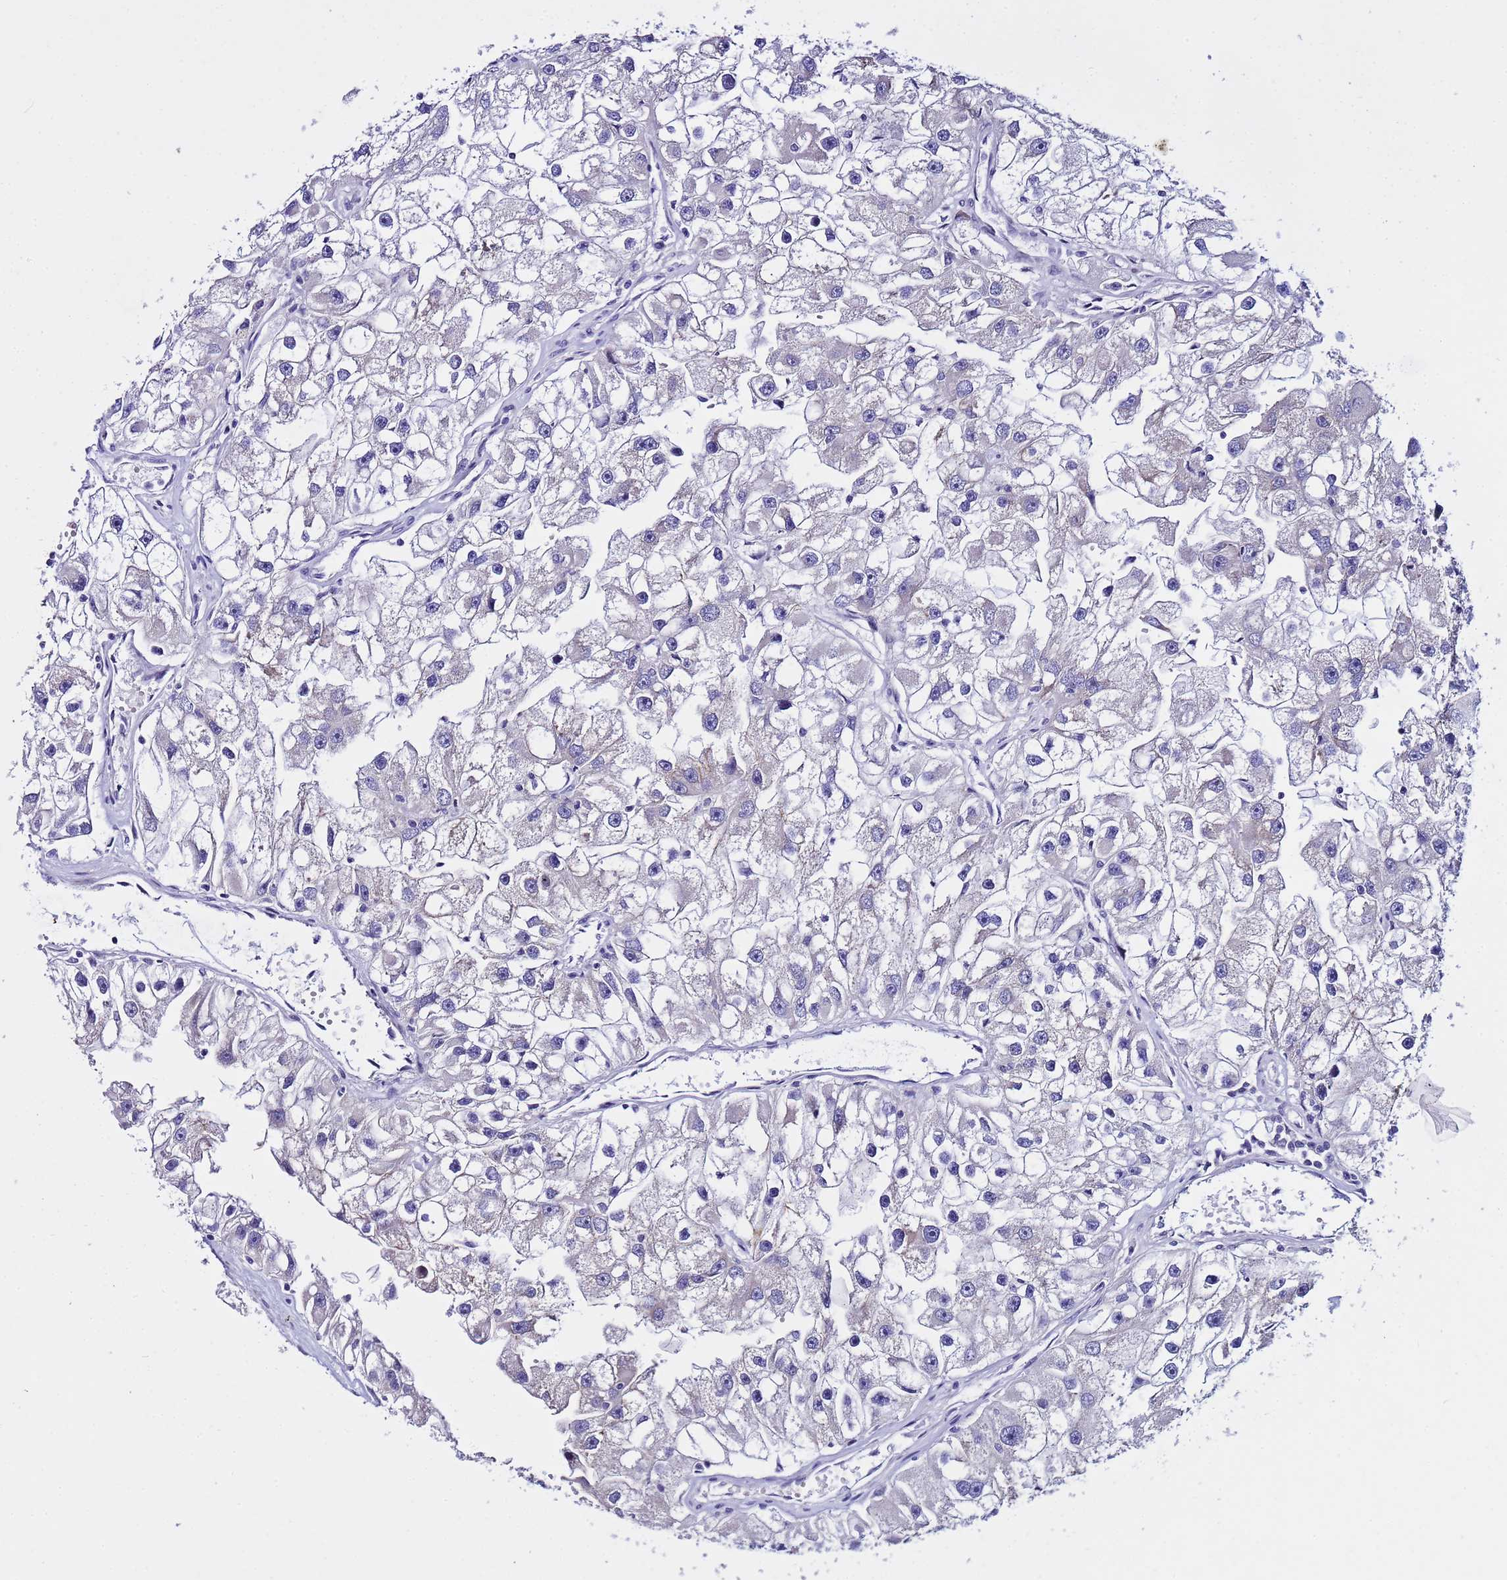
{"staining": {"intensity": "negative", "quantity": "none", "location": "none"}, "tissue": "renal cancer", "cell_type": "Tumor cells", "image_type": "cancer", "snomed": [{"axis": "morphology", "description": "Adenocarcinoma, NOS"}, {"axis": "topography", "description": "Kidney"}], "caption": "The histopathology image displays no staining of tumor cells in renal adenocarcinoma. (DAB IHC visualized using brightfield microscopy, high magnification).", "gene": "IGSF11", "patient": {"sex": "male", "age": 63}}